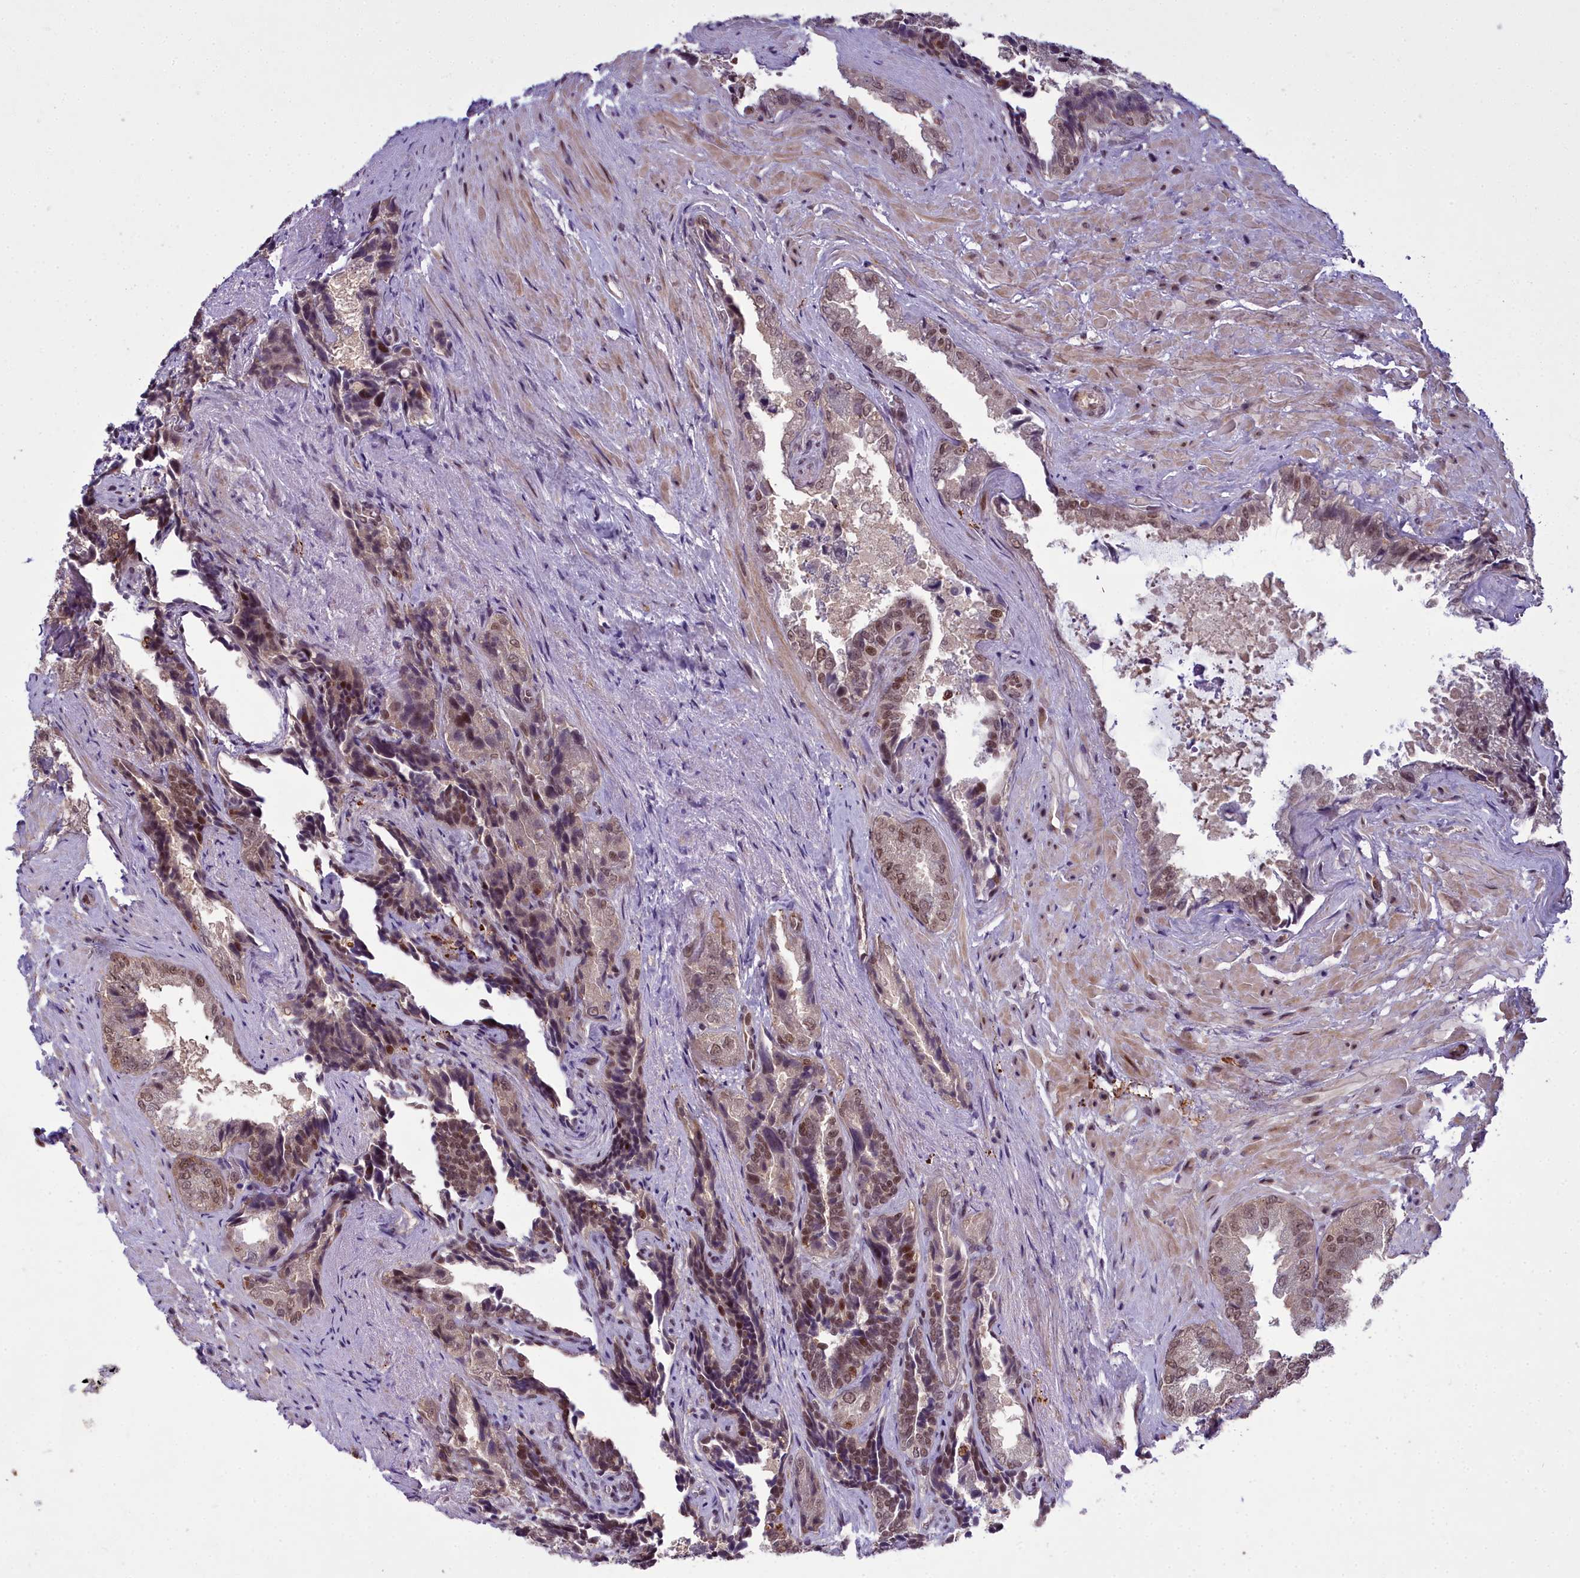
{"staining": {"intensity": "moderate", "quantity": ">75%", "location": "nuclear"}, "tissue": "seminal vesicle", "cell_type": "Glandular cells", "image_type": "normal", "snomed": [{"axis": "morphology", "description": "Normal tissue, NOS"}, {"axis": "topography", "description": "Seminal veicle"}, {"axis": "topography", "description": "Peripheral nerve tissue"}], "caption": "A micrograph of seminal vesicle stained for a protein demonstrates moderate nuclear brown staining in glandular cells. The staining was performed using DAB, with brown indicating positive protein expression. Nuclei are stained blue with hematoxylin.", "gene": "GMEB1", "patient": {"sex": "male", "age": 63}}